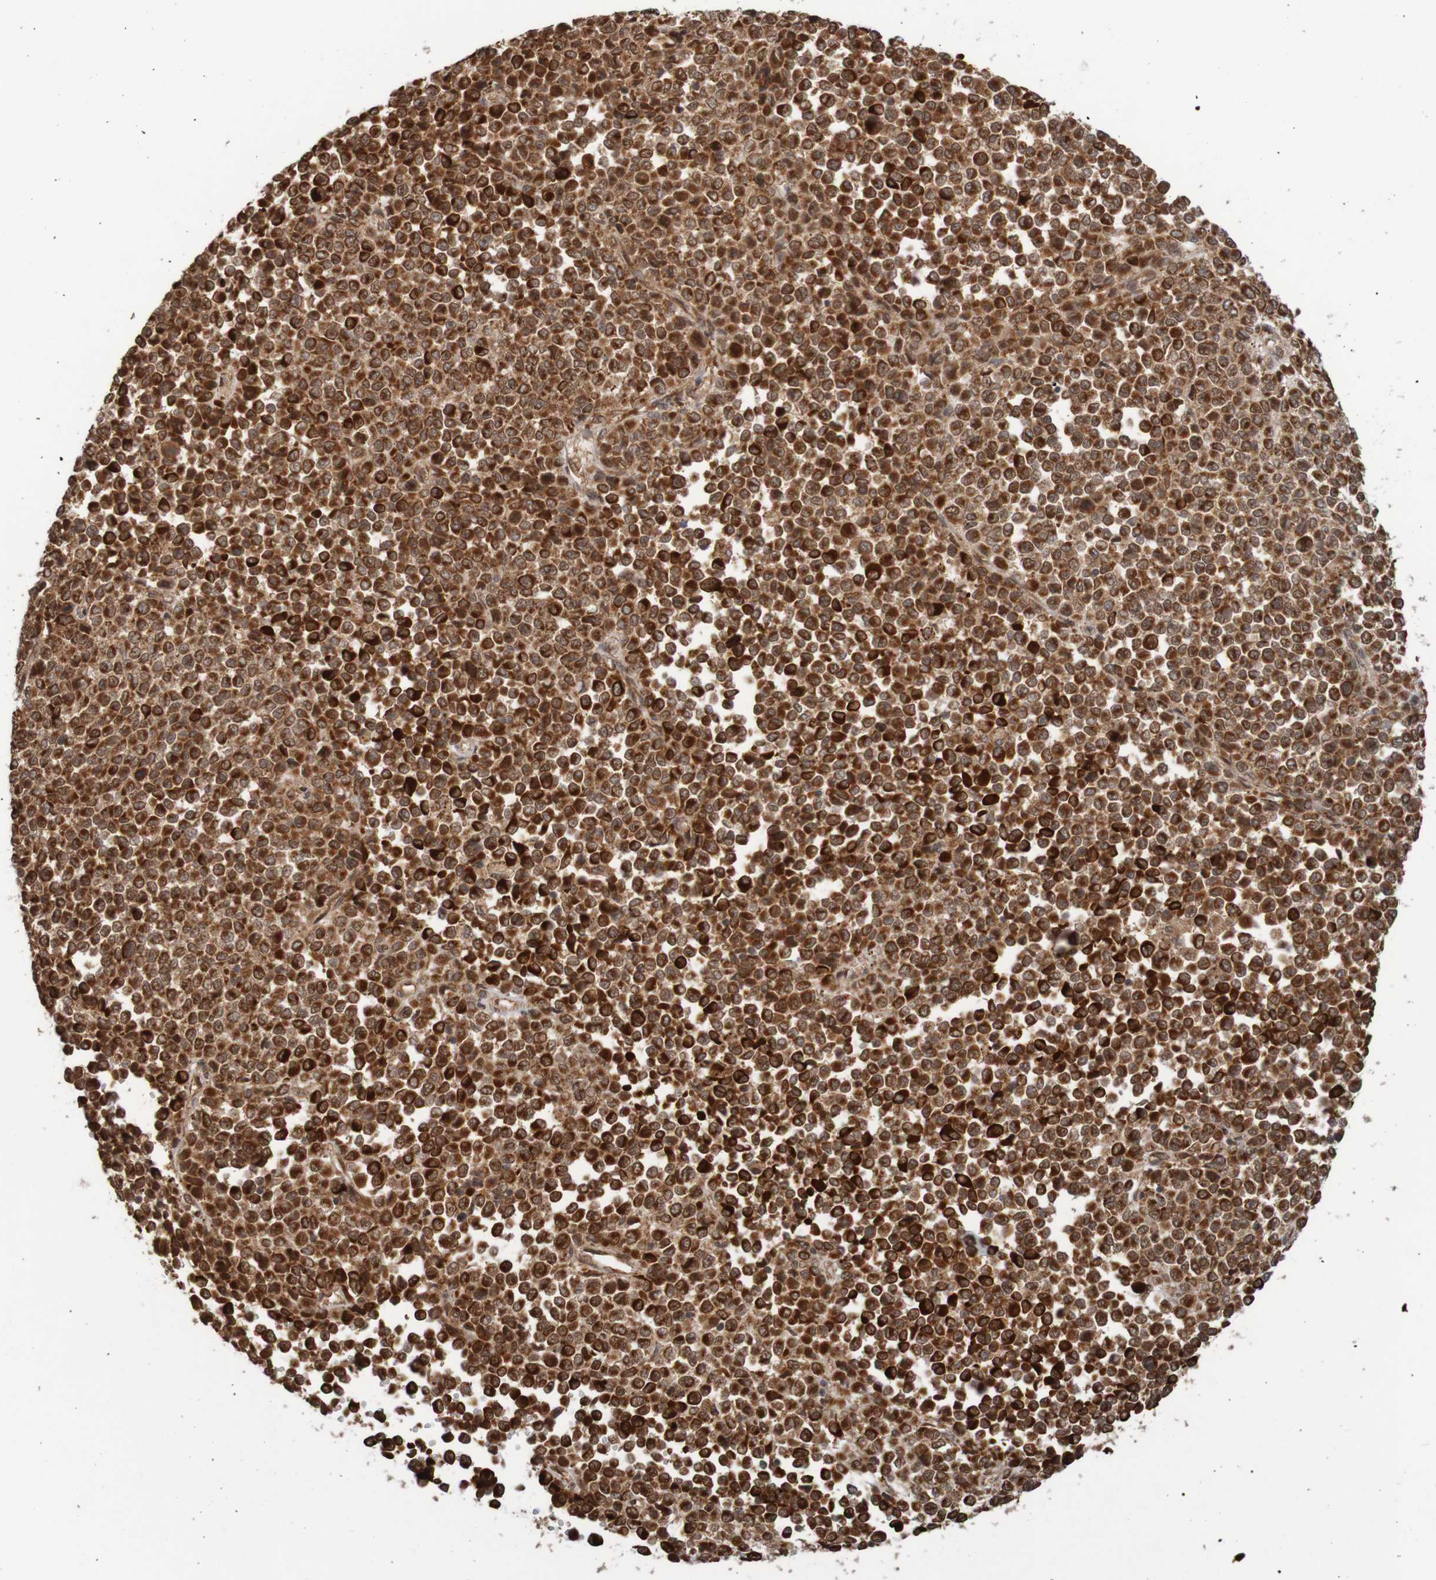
{"staining": {"intensity": "strong", "quantity": ">75%", "location": "cytoplasmic/membranous"}, "tissue": "melanoma", "cell_type": "Tumor cells", "image_type": "cancer", "snomed": [{"axis": "morphology", "description": "Malignant melanoma, Metastatic site"}, {"axis": "topography", "description": "Pancreas"}], "caption": "The immunohistochemical stain shows strong cytoplasmic/membranous expression in tumor cells of malignant melanoma (metastatic site) tissue.", "gene": "MRPL52", "patient": {"sex": "female", "age": 30}}